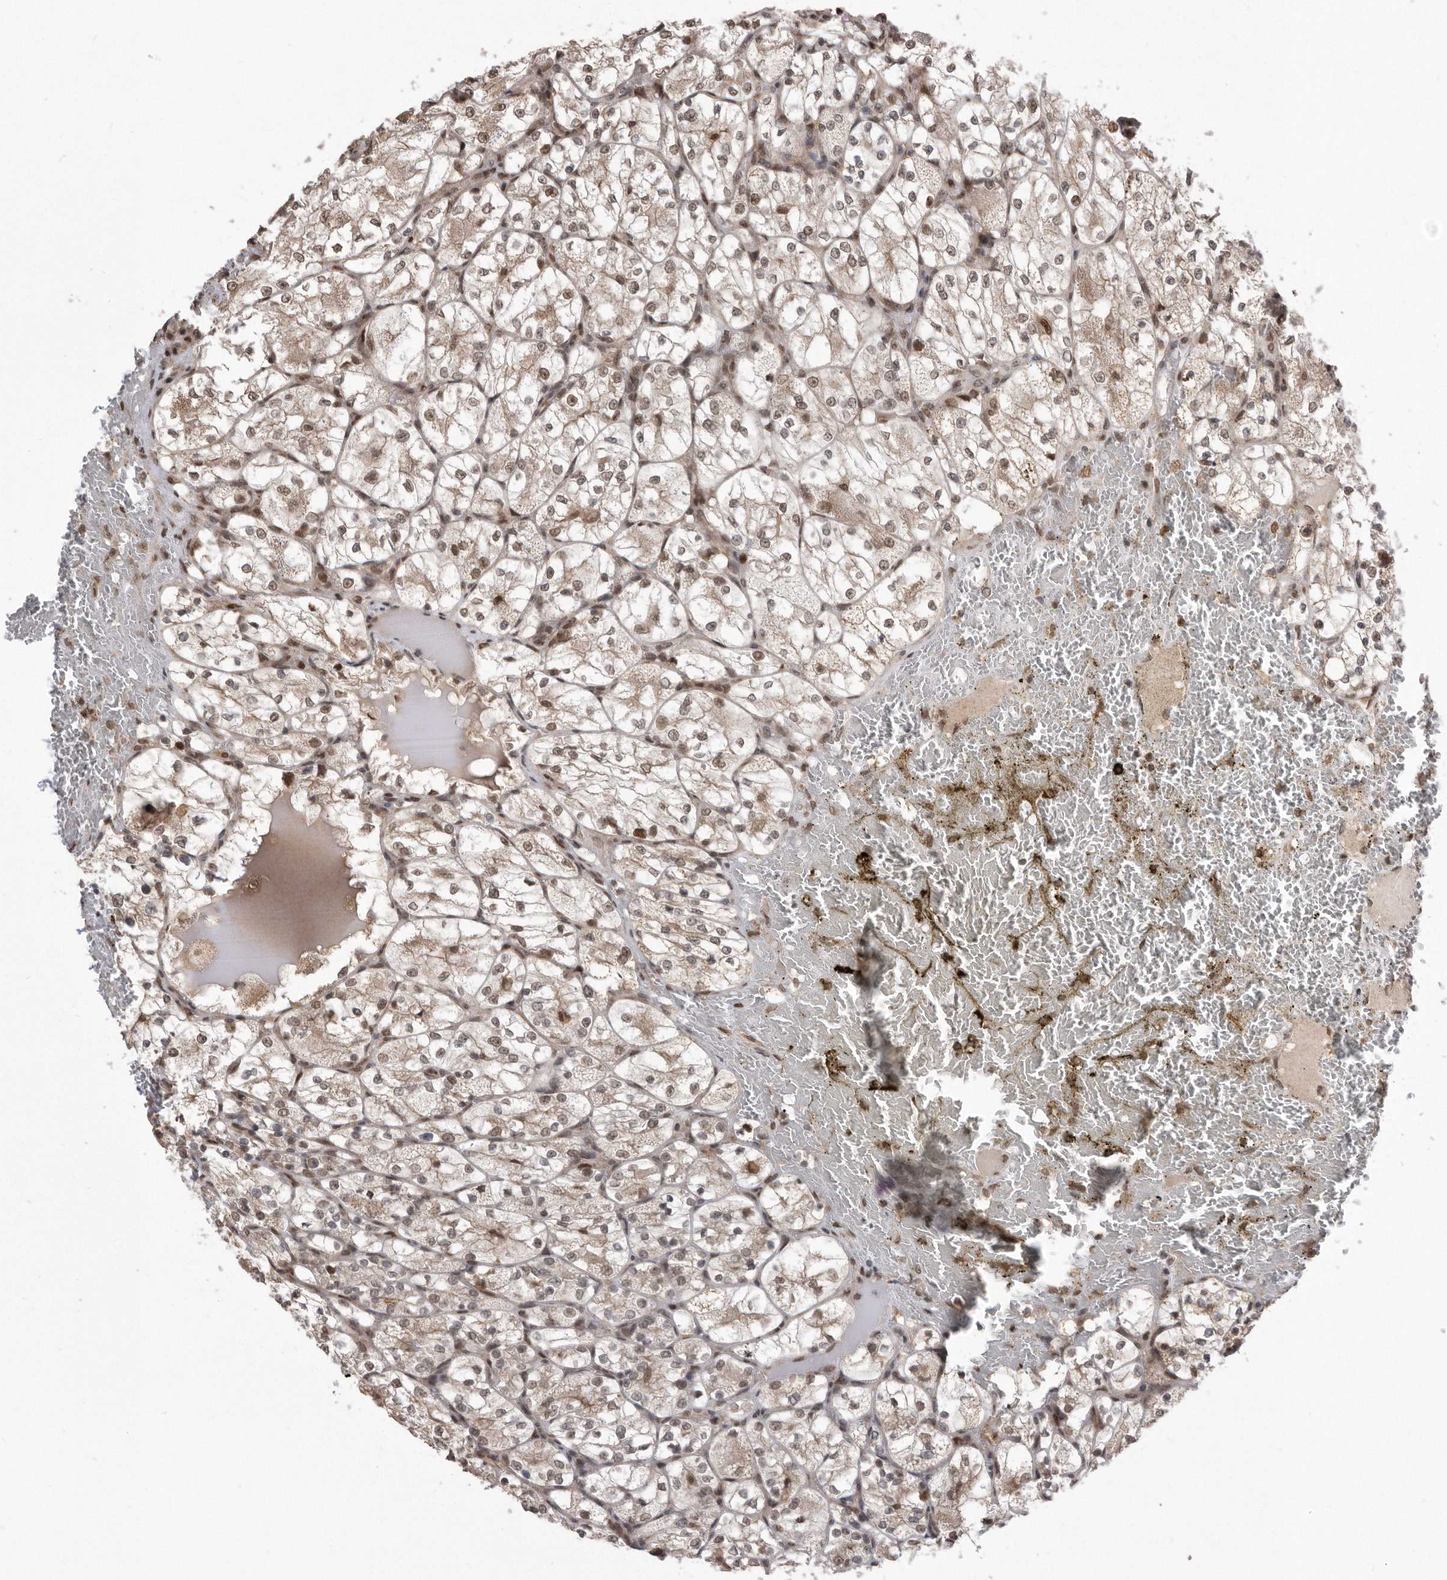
{"staining": {"intensity": "moderate", "quantity": "25%-75%", "location": "nuclear"}, "tissue": "renal cancer", "cell_type": "Tumor cells", "image_type": "cancer", "snomed": [{"axis": "morphology", "description": "Adenocarcinoma, NOS"}, {"axis": "topography", "description": "Kidney"}], "caption": "A brown stain highlights moderate nuclear positivity of a protein in renal cancer (adenocarcinoma) tumor cells.", "gene": "TDRD3", "patient": {"sex": "female", "age": 69}}